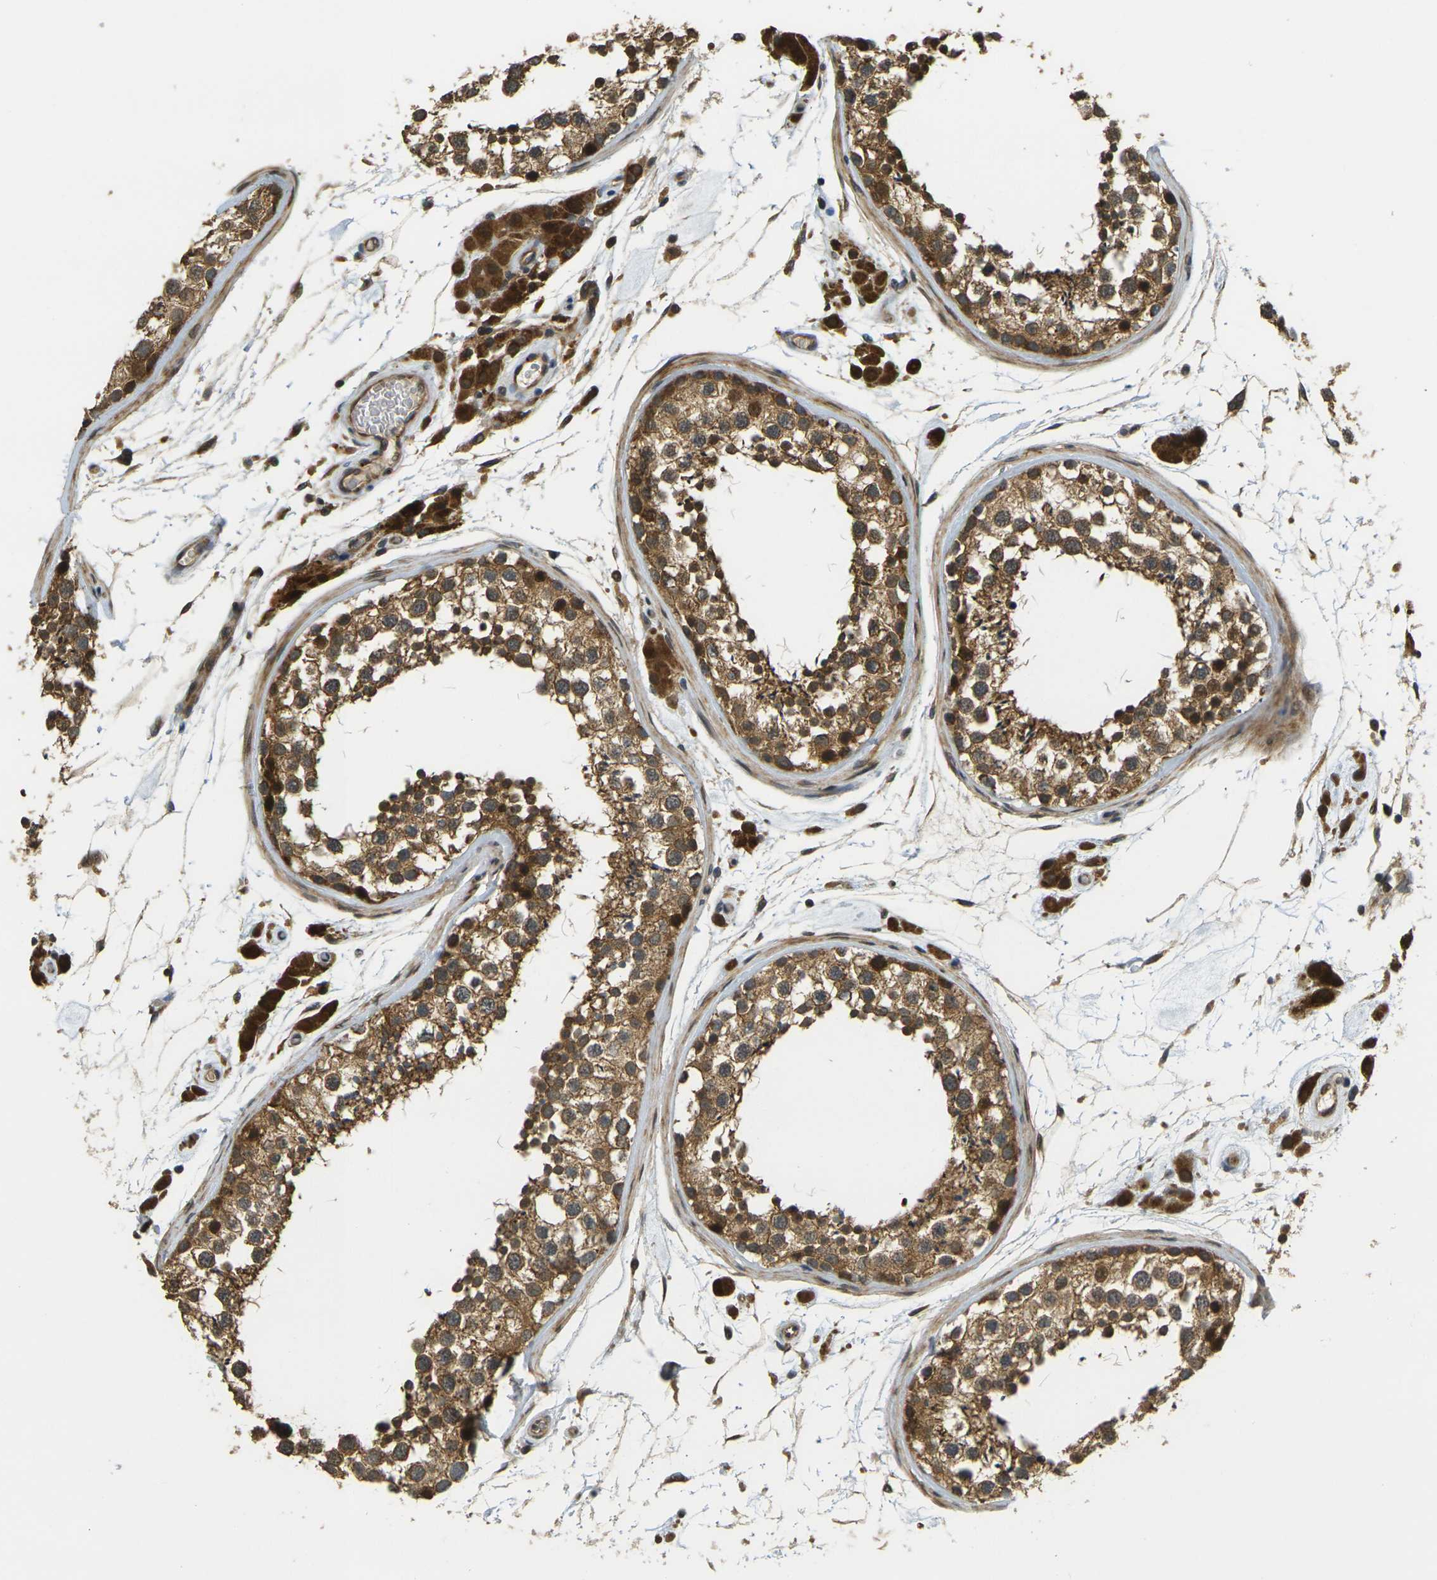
{"staining": {"intensity": "moderate", "quantity": ">75%", "location": "cytoplasmic/membranous"}, "tissue": "testis", "cell_type": "Cells in seminiferous ducts", "image_type": "normal", "snomed": [{"axis": "morphology", "description": "Normal tissue, NOS"}, {"axis": "topography", "description": "Testis"}], "caption": "Immunohistochemistry image of unremarkable human testis stained for a protein (brown), which demonstrates medium levels of moderate cytoplasmic/membranous expression in about >75% of cells in seminiferous ducts.", "gene": "KLHL8", "patient": {"sex": "male", "age": 46}}